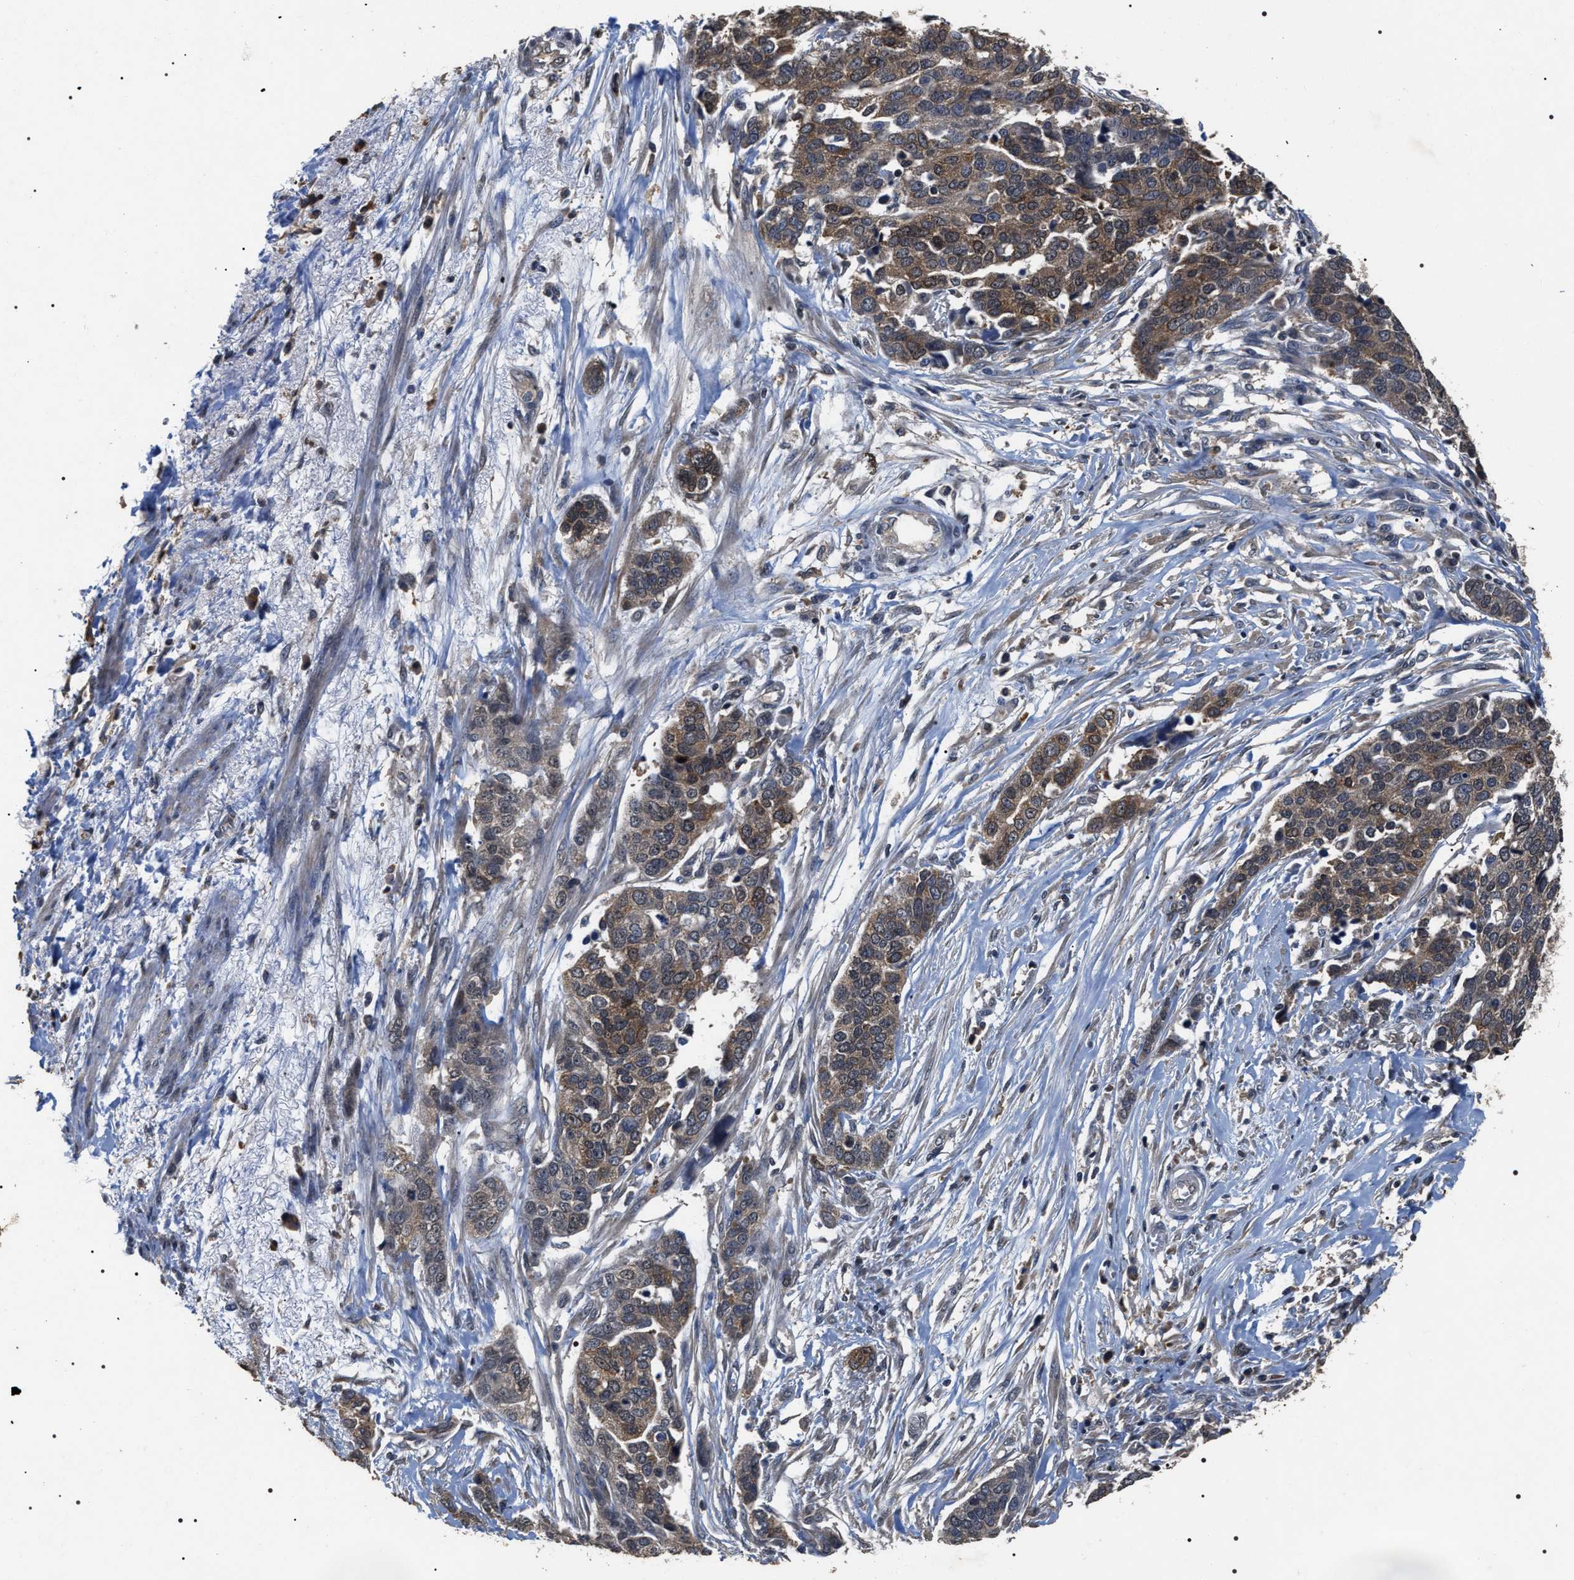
{"staining": {"intensity": "moderate", "quantity": ">75%", "location": "cytoplasmic/membranous"}, "tissue": "ovarian cancer", "cell_type": "Tumor cells", "image_type": "cancer", "snomed": [{"axis": "morphology", "description": "Cystadenocarcinoma, serous, NOS"}, {"axis": "topography", "description": "Ovary"}], "caption": "DAB immunohistochemical staining of human ovarian serous cystadenocarcinoma reveals moderate cytoplasmic/membranous protein positivity in approximately >75% of tumor cells.", "gene": "UPF3A", "patient": {"sex": "female", "age": 44}}